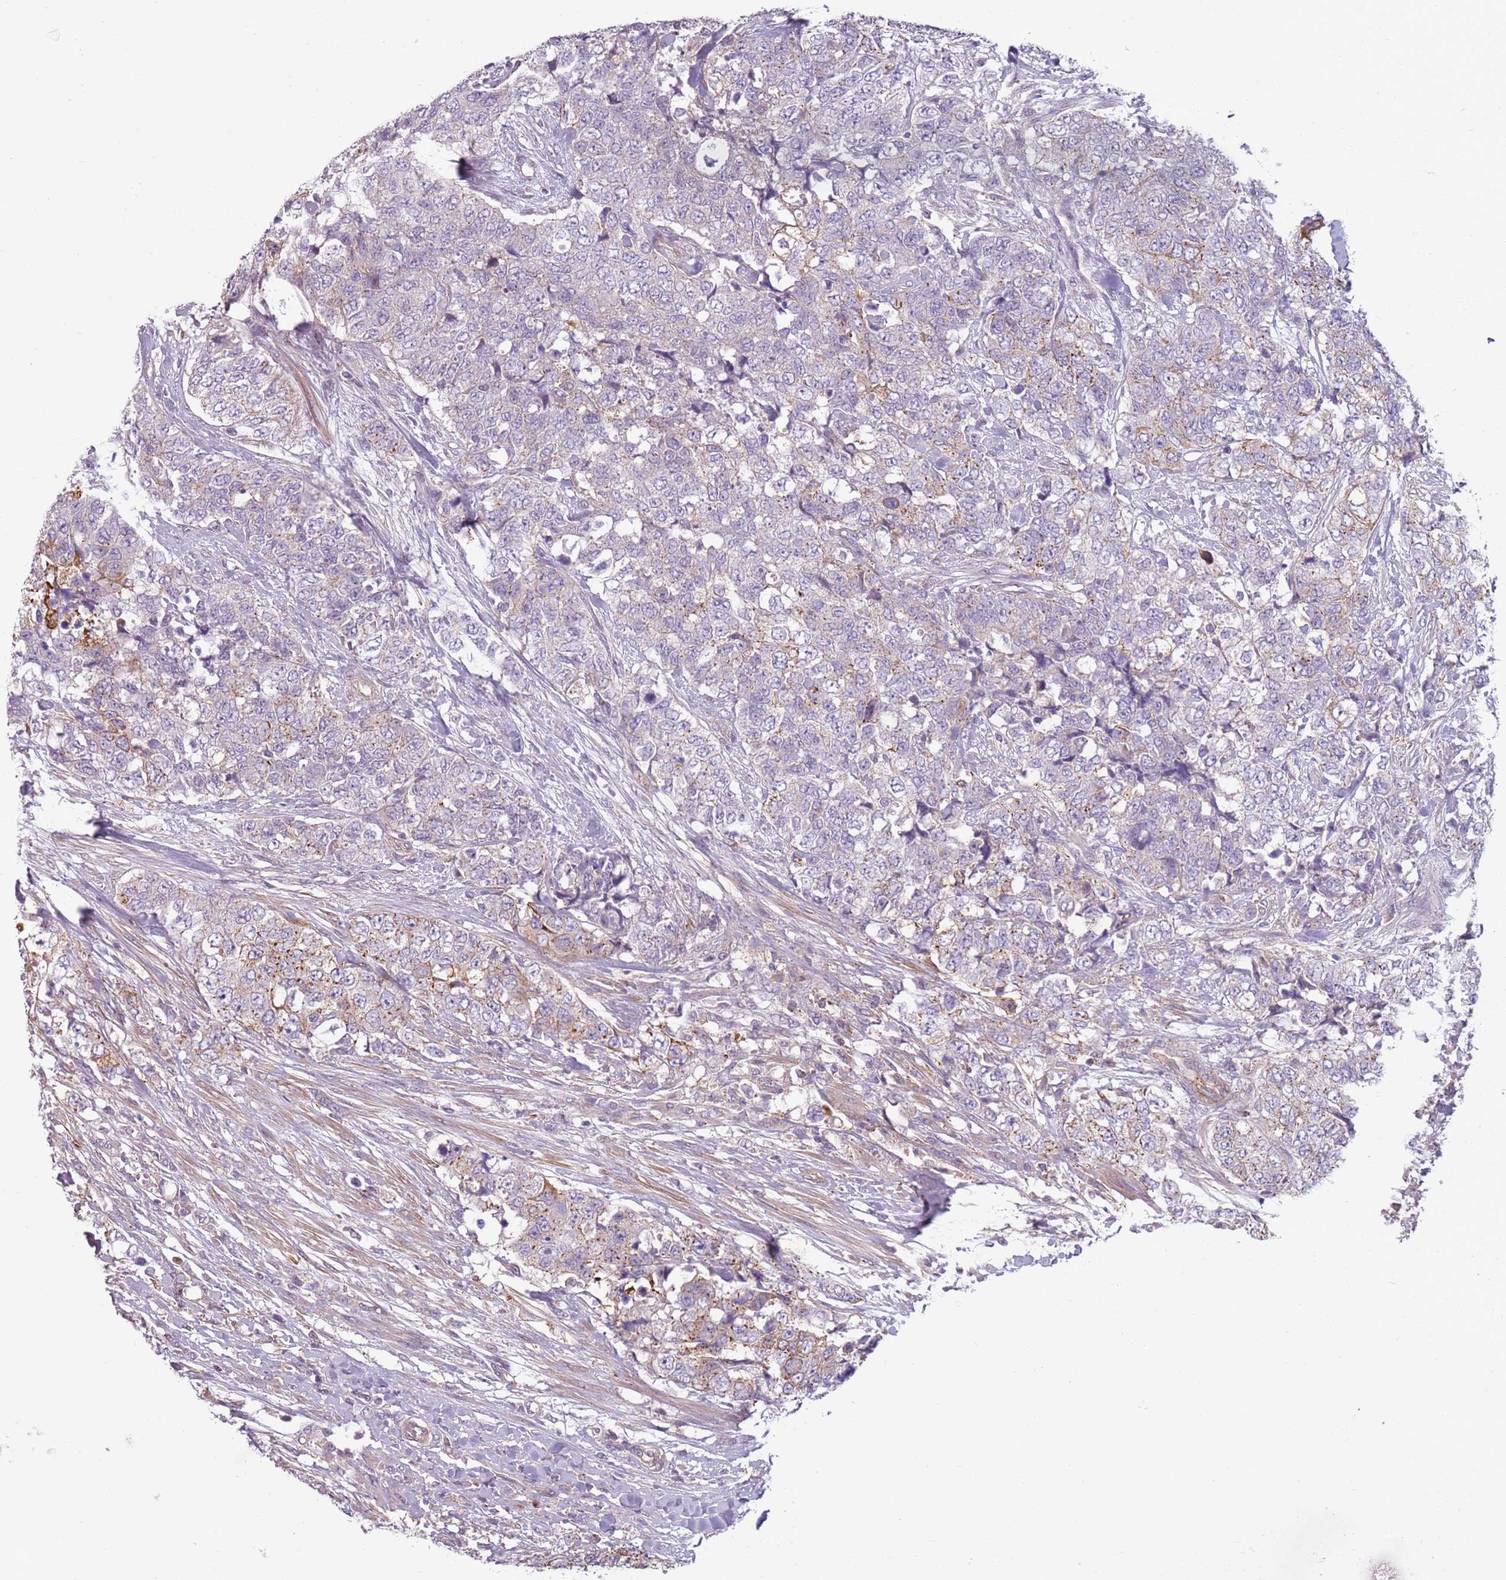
{"staining": {"intensity": "moderate", "quantity": "25%-75%", "location": "cytoplasmic/membranous"}, "tissue": "urothelial cancer", "cell_type": "Tumor cells", "image_type": "cancer", "snomed": [{"axis": "morphology", "description": "Urothelial carcinoma, High grade"}, {"axis": "topography", "description": "Urinary bladder"}], "caption": "A brown stain highlights moderate cytoplasmic/membranous expression of a protein in urothelial carcinoma (high-grade) tumor cells.", "gene": "TLCD2", "patient": {"sex": "female", "age": 78}}